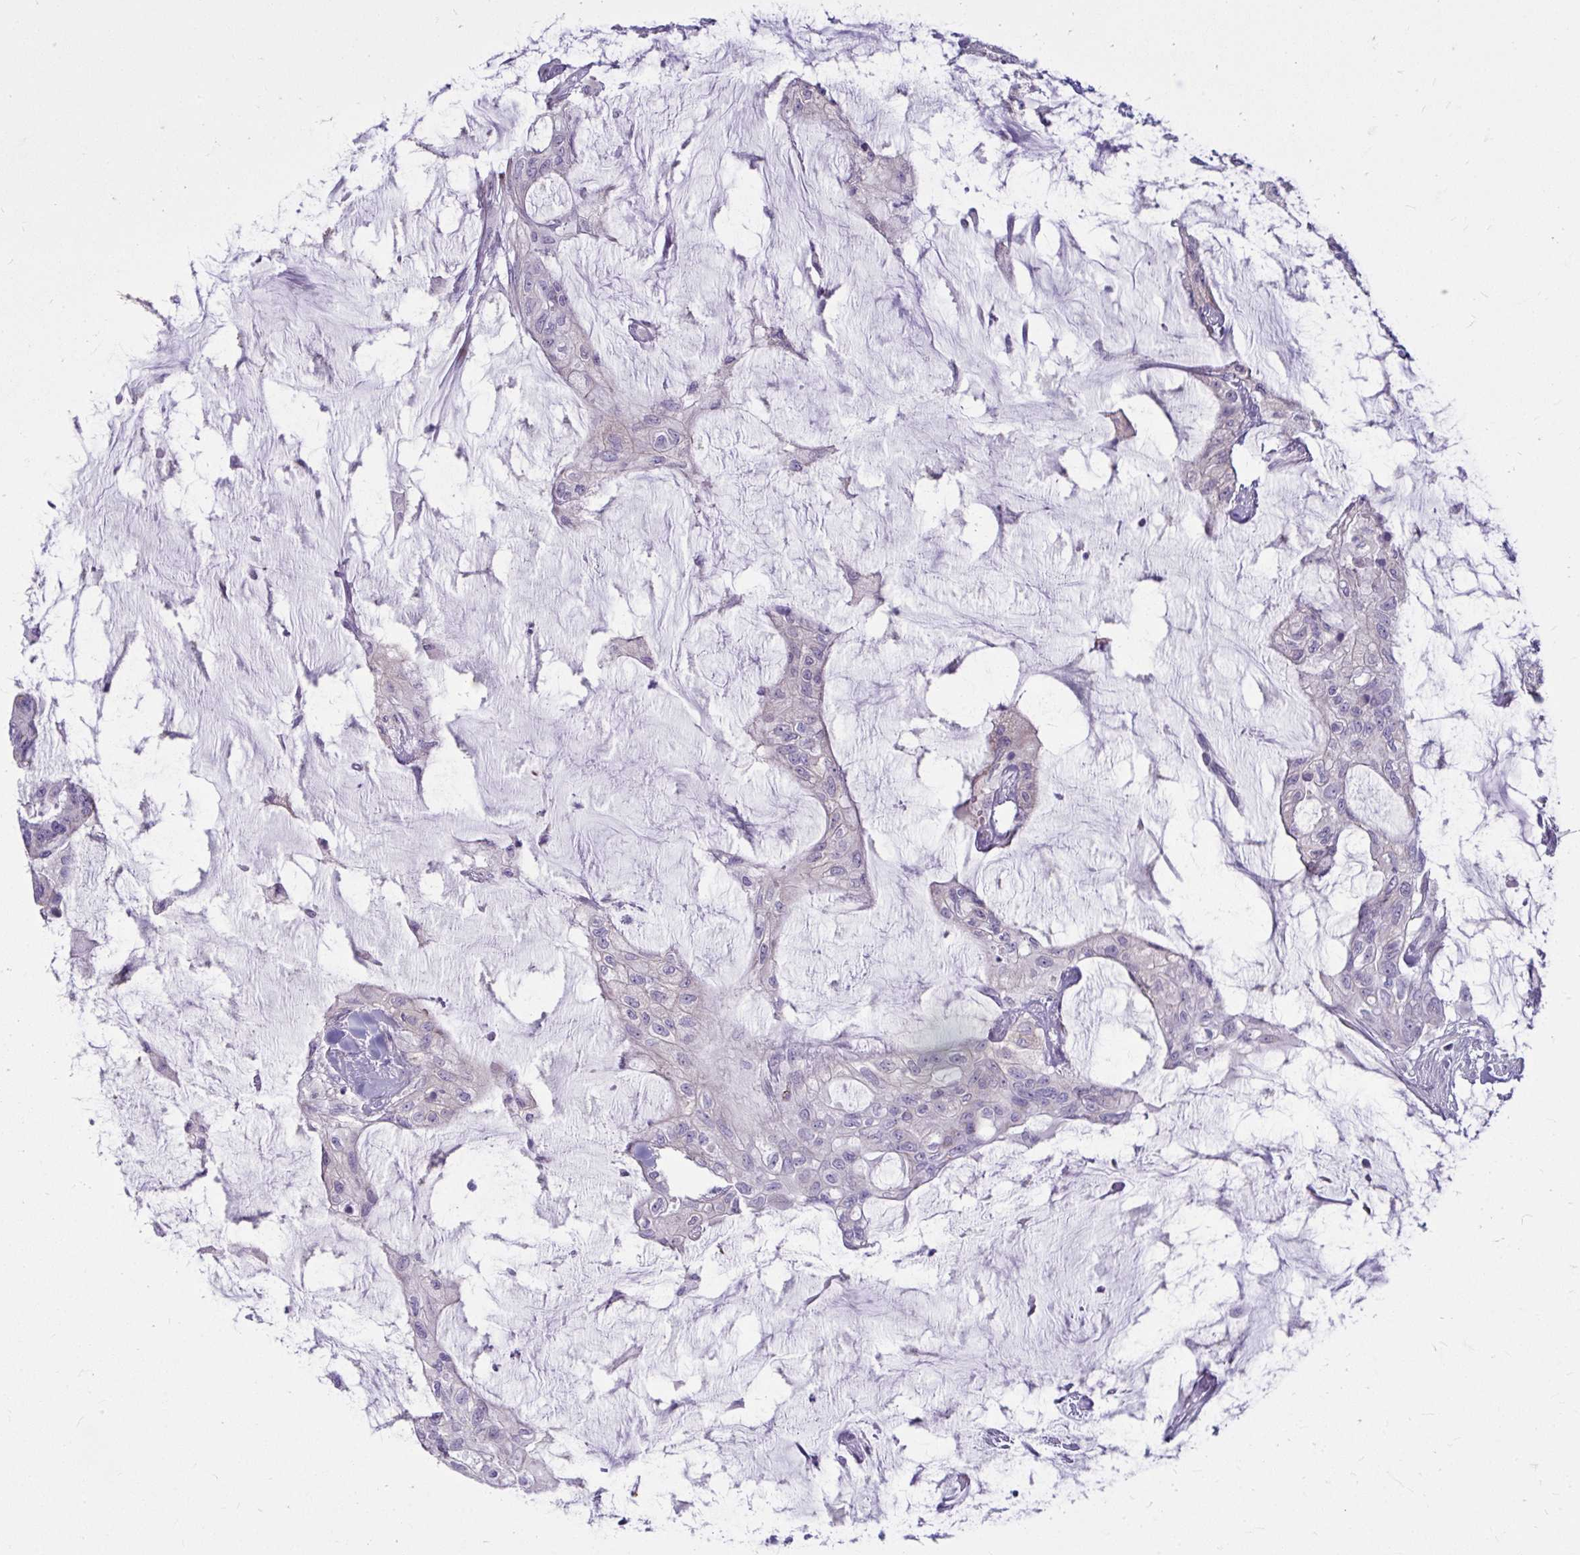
{"staining": {"intensity": "moderate", "quantity": "<25%", "location": "cytoplasmic/membranous"}, "tissue": "colorectal cancer", "cell_type": "Tumor cells", "image_type": "cancer", "snomed": [{"axis": "morphology", "description": "Adenocarcinoma, NOS"}, {"axis": "topography", "description": "Rectum"}], "caption": "Adenocarcinoma (colorectal) stained for a protein shows moderate cytoplasmic/membranous positivity in tumor cells.", "gene": "DTX4", "patient": {"sex": "female", "age": 59}}